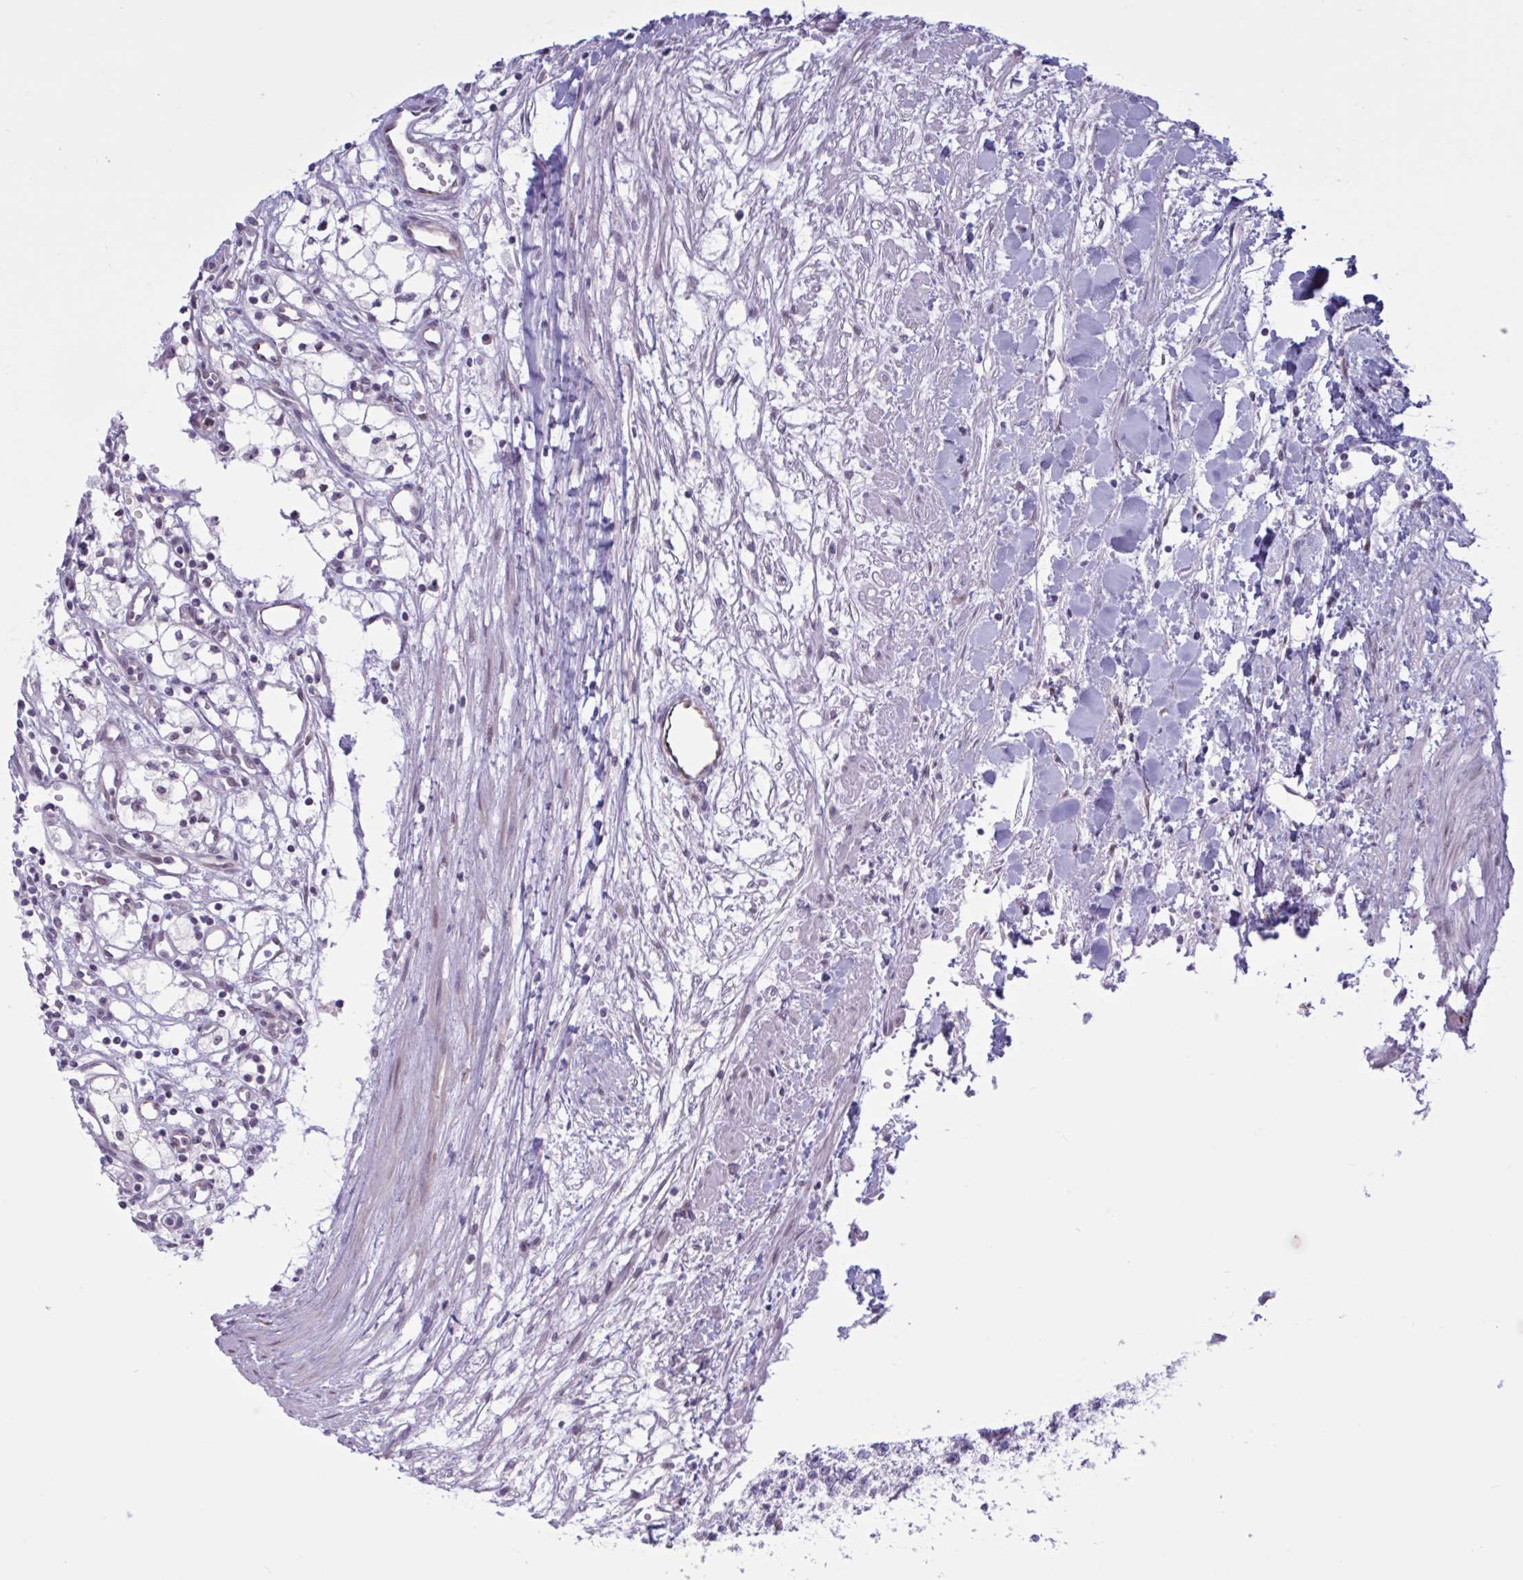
{"staining": {"intensity": "negative", "quantity": "none", "location": "none"}, "tissue": "renal cancer", "cell_type": "Tumor cells", "image_type": "cancer", "snomed": [{"axis": "morphology", "description": "Adenocarcinoma, NOS"}, {"axis": "topography", "description": "Kidney"}], "caption": "DAB (3,3'-diaminobenzidine) immunohistochemical staining of human renal cancer (adenocarcinoma) displays no significant positivity in tumor cells.", "gene": "PRMT6", "patient": {"sex": "male", "age": 59}}